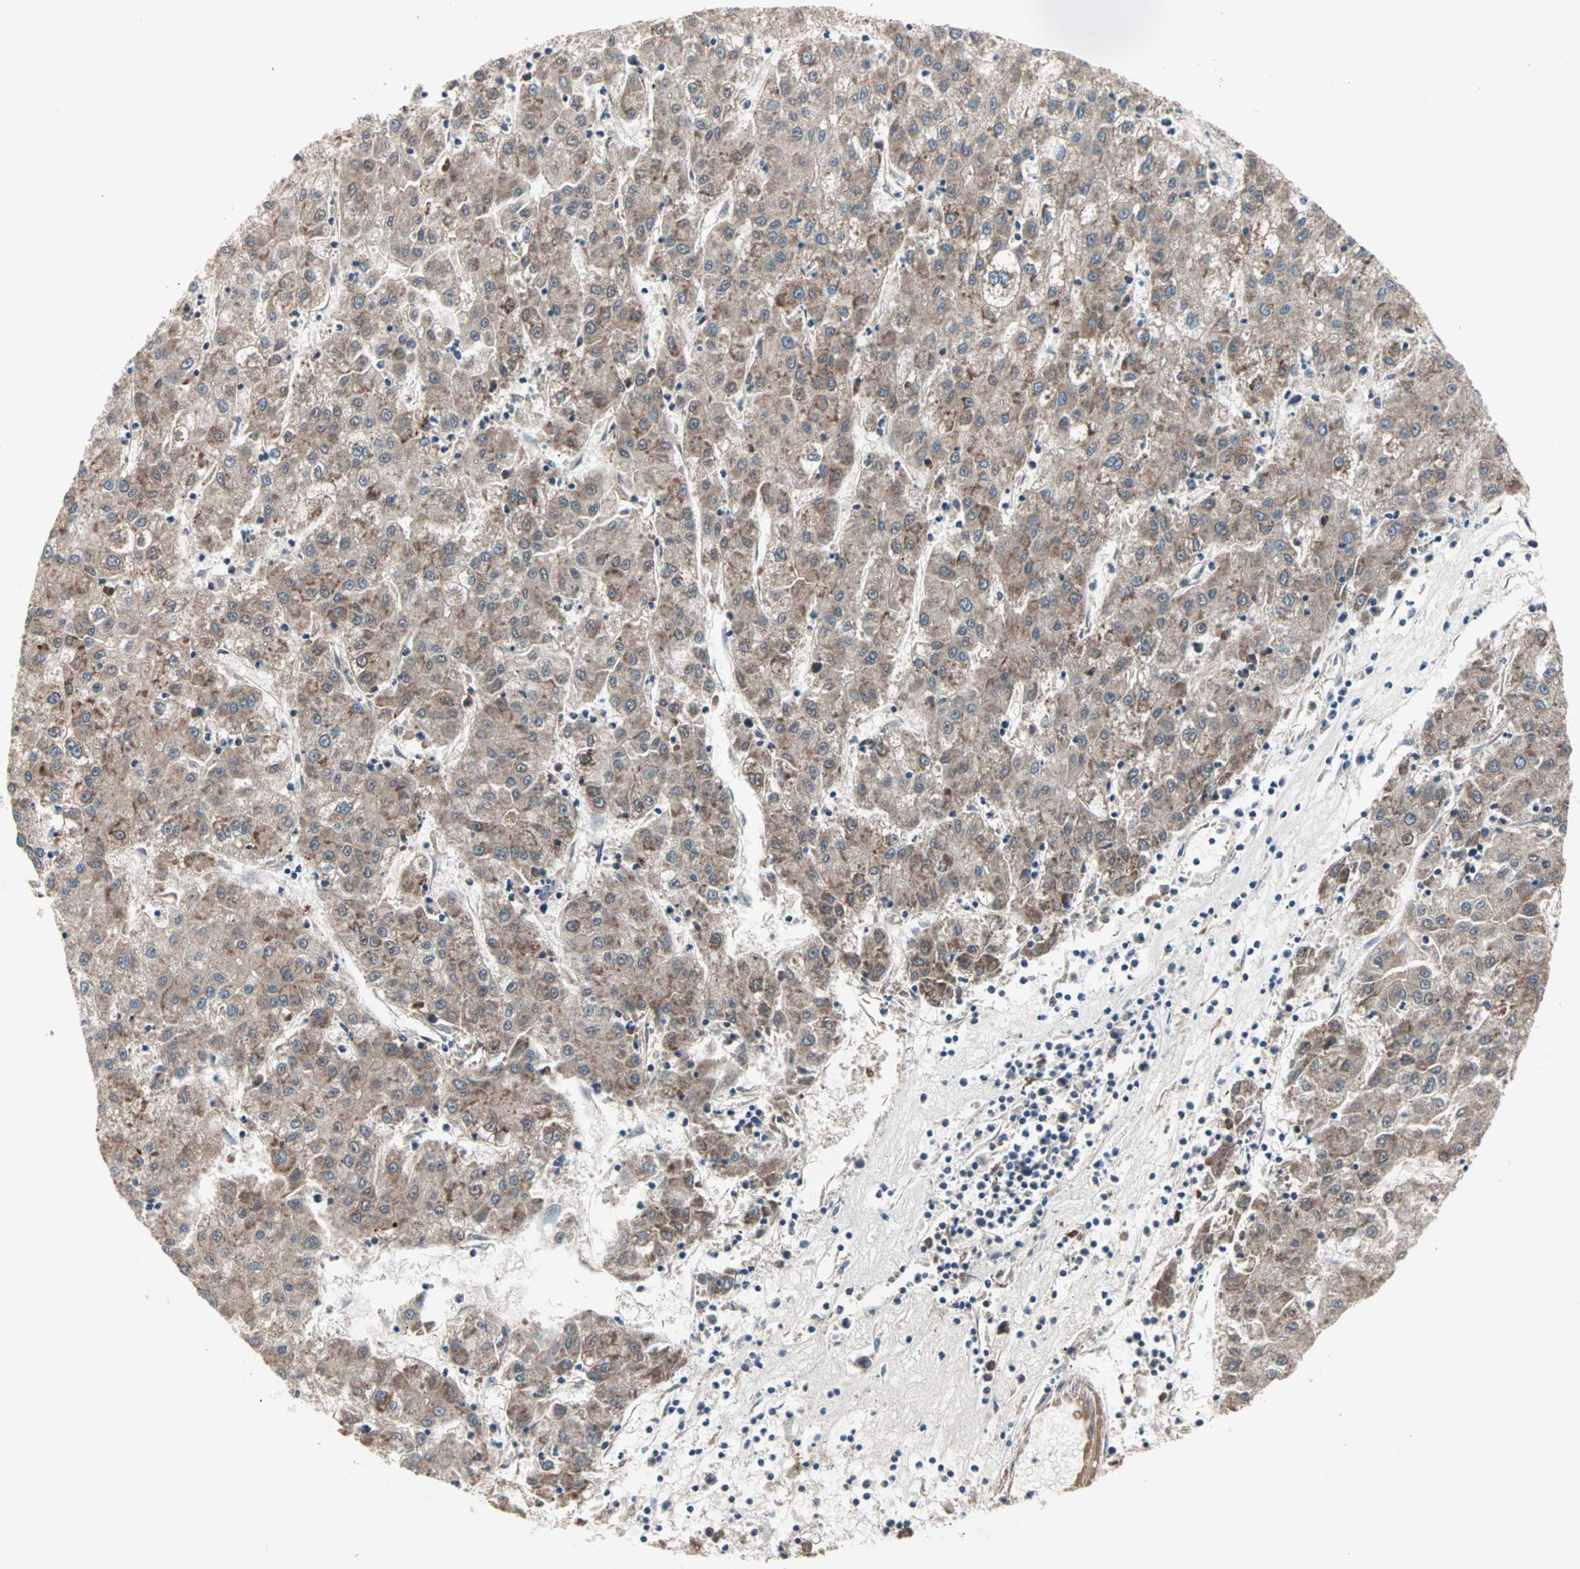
{"staining": {"intensity": "moderate", "quantity": ">75%", "location": "cytoplasmic/membranous"}, "tissue": "liver cancer", "cell_type": "Tumor cells", "image_type": "cancer", "snomed": [{"axis": "morphology", "description": "Carcinoma, Hepatocellular, NOS"}, {"axis": "topography", "description": "Liver"}], "caption": "The histopathology image displays immunohistochemical staining of liver hepatocellular carcinoma. There is moderate cytoplasmic/membranous staining is identified in approximately >75% of tumor cells. The staining was performed using DAB, with brown indicating positive protein expression. Nuclei are stained blue with hematoxylin.", "gene": "PROS1", "patient": {"sex": "male", "age": 72}}